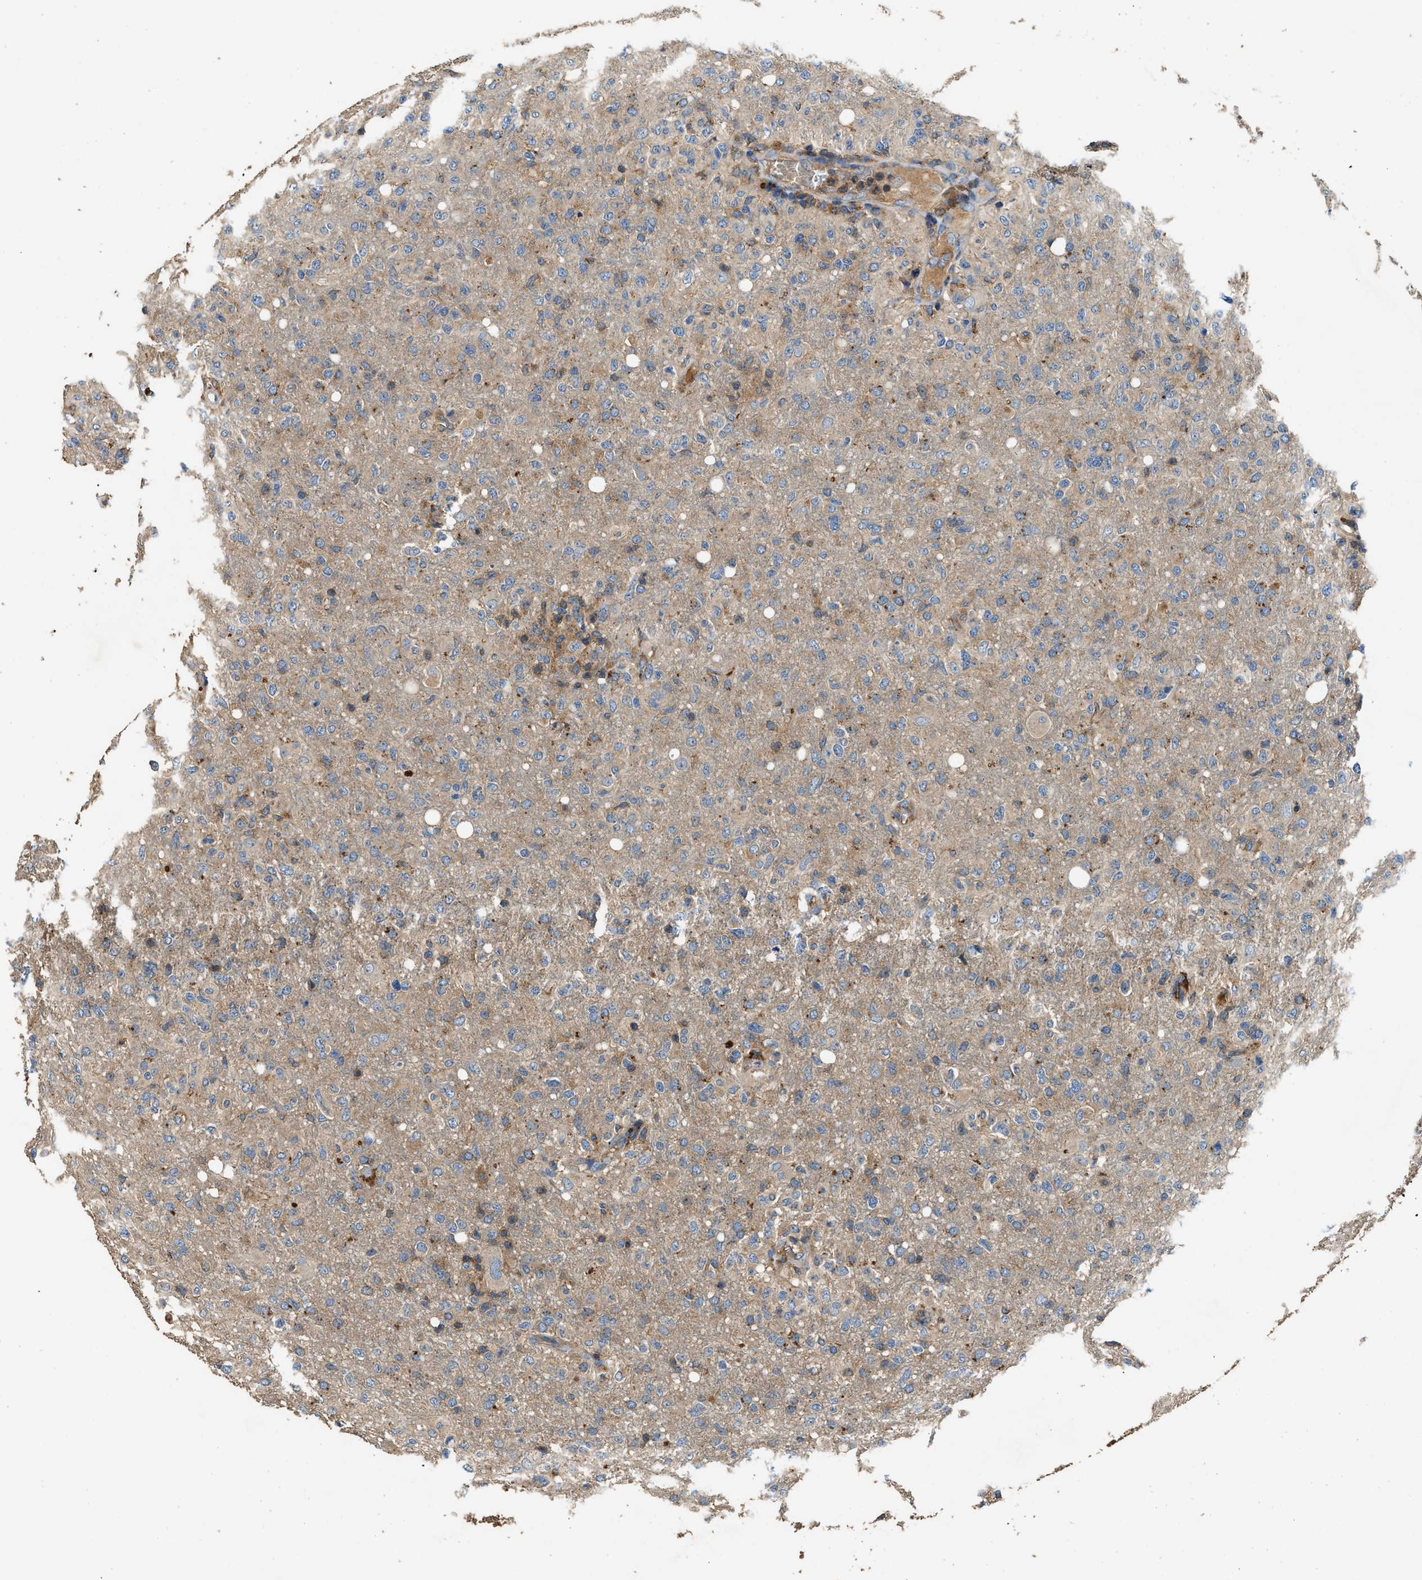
{"staining": {"intensity": "weak", "quantity": "<25%", "location": "cytoplasmic/membranous"}, "tissue": "glioma", "cell_type": "Tumor cells", "image_type": "cancer", "snomed": [{"axis": "morphology", "description": "Glioma, malignant, High grade"}, {"axis": "topography", "description": "Brain"}], "caption": "Immunohistochemical staining of human glioma displays no significant positivity in tumor cells.", "gene": "BLOC1S1", "patient": {"sex": "female", "age": 57}}